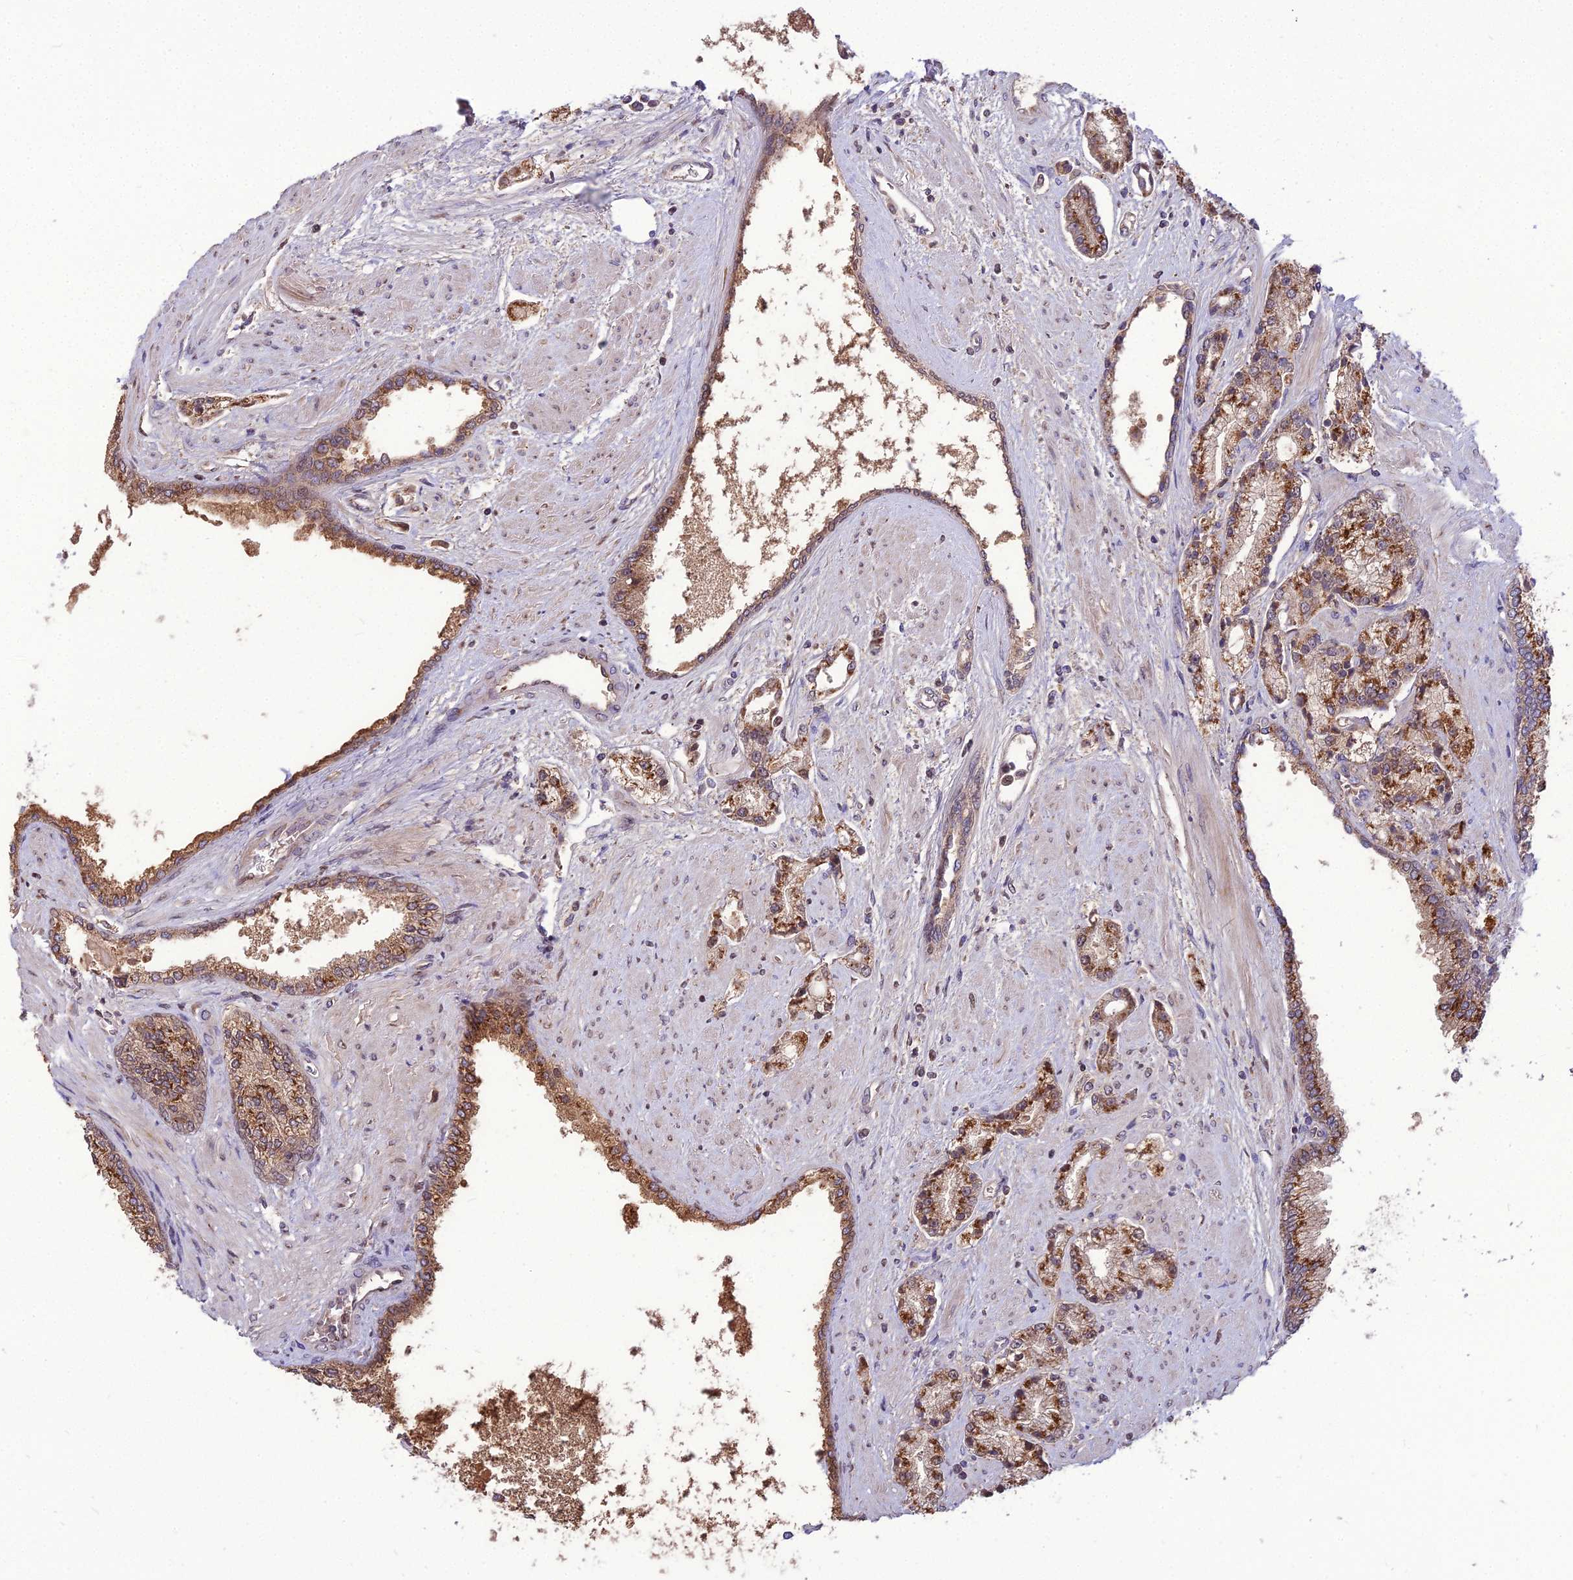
{"staining": {"intensity": "moderate", "quantity": ">75%", "location": "cytoplasmic/membranous"}, "tissue": "prostate cancer", "cell_type": "Tumor cells", "image_type": "cancer", "snomed": [{"axis": "morphology", "description": "Adenocarcinoma, High grade"}, {"axis": "topography", "description": "Prostate"}], "caption": "Human prostate adenocarcinoma (high-grade) stained with a brown dye demonstrates moderate cytoplasmic/membranous positive expression in about >75% of tumor cells.", "gene": "SPRYD7", "patient": {"sex": "male", "age": 67}}